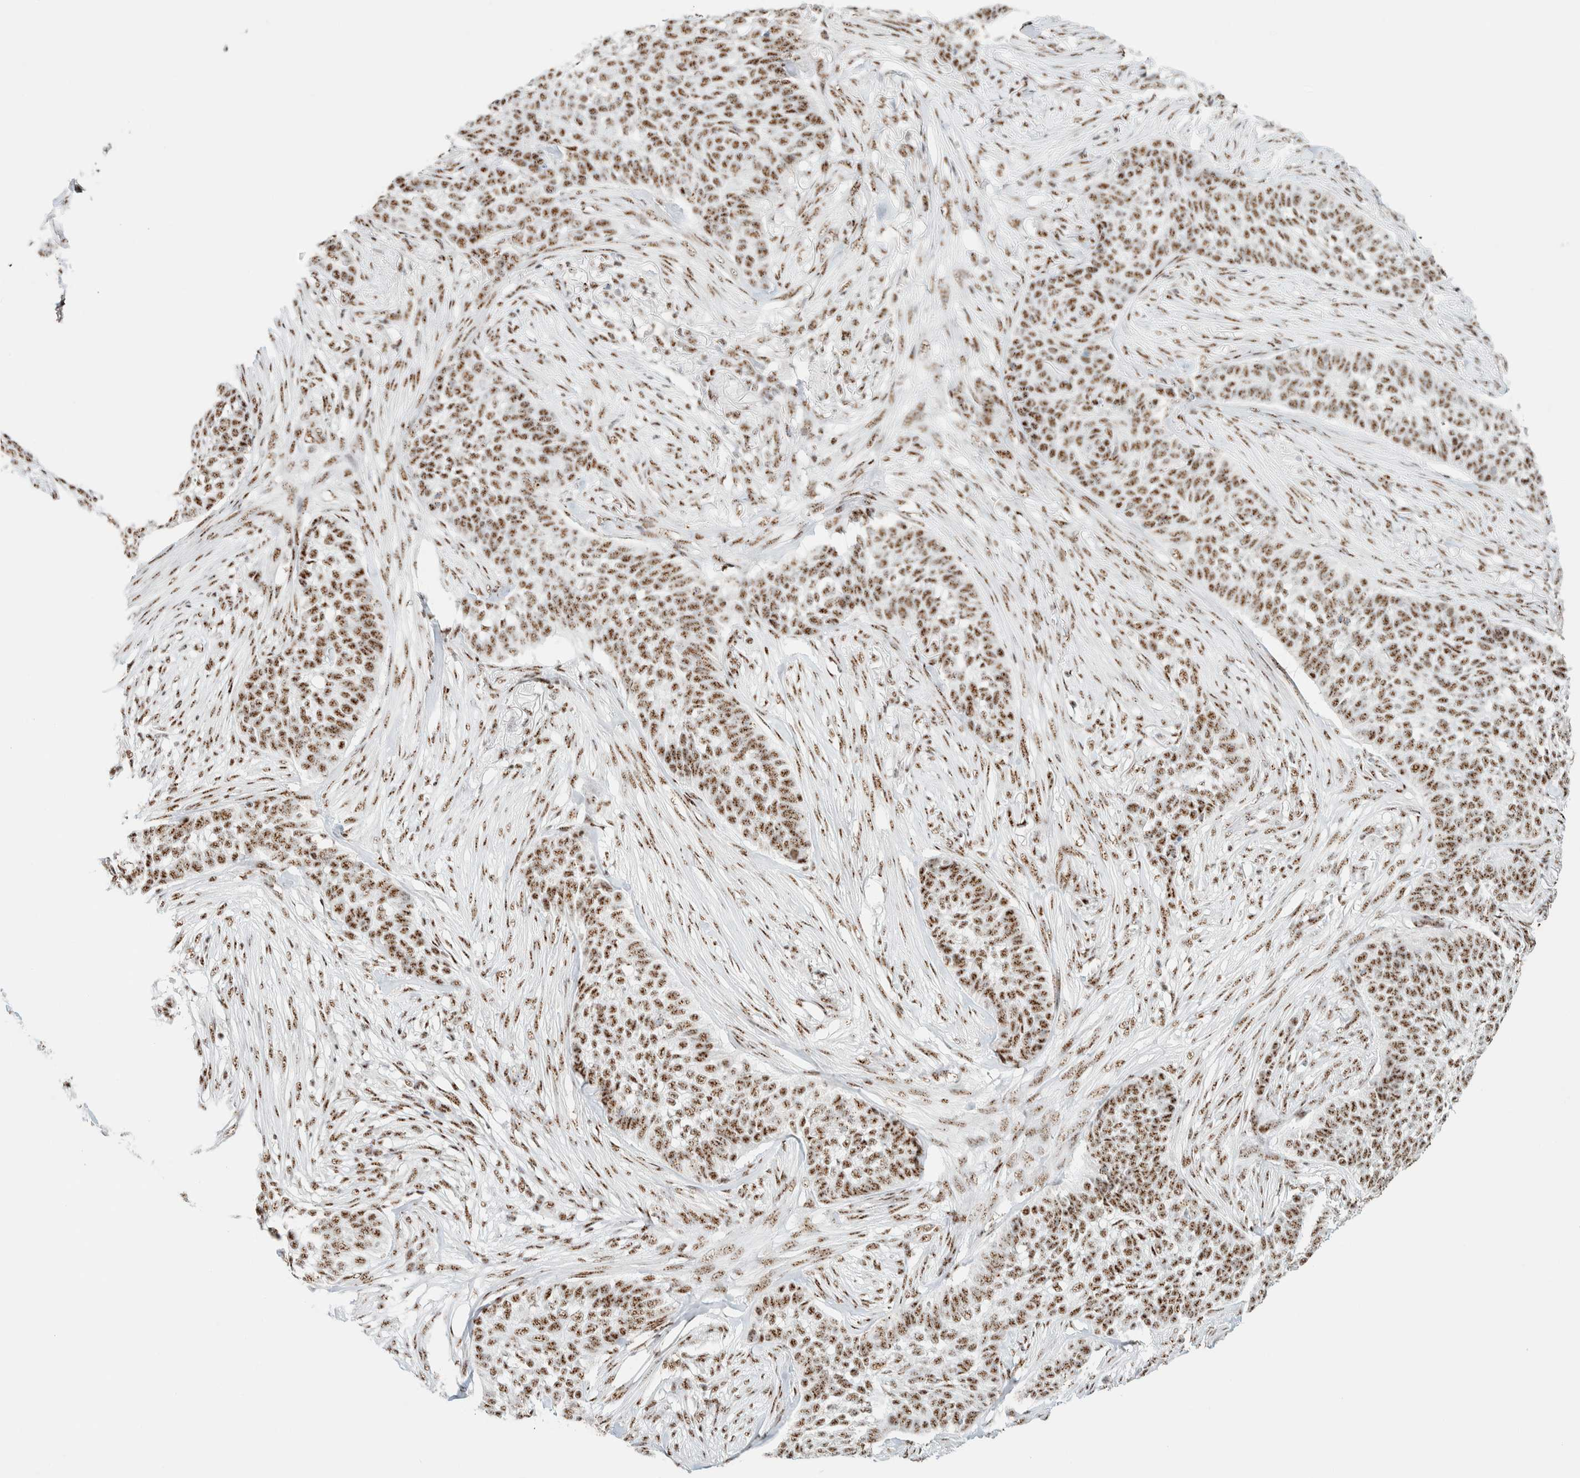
{"staining": {"intensity": "moderate", "quantity": ">75%", "location": "nuclear"}, "tissue": "skin cancer", "cell_type": "Tumor cells", "image_type": "cancer", "snomed": [{"axis": "morphology", "description": "Basal cell carcinoma"}, {"axis": "topography", "description": "Skin"}], "caption": "Skin cancer tissue reveals moderate nuclear expression in about >75% of tumor cells", "gene": "SON", "patient": {"sex": "male", "age": 85}}